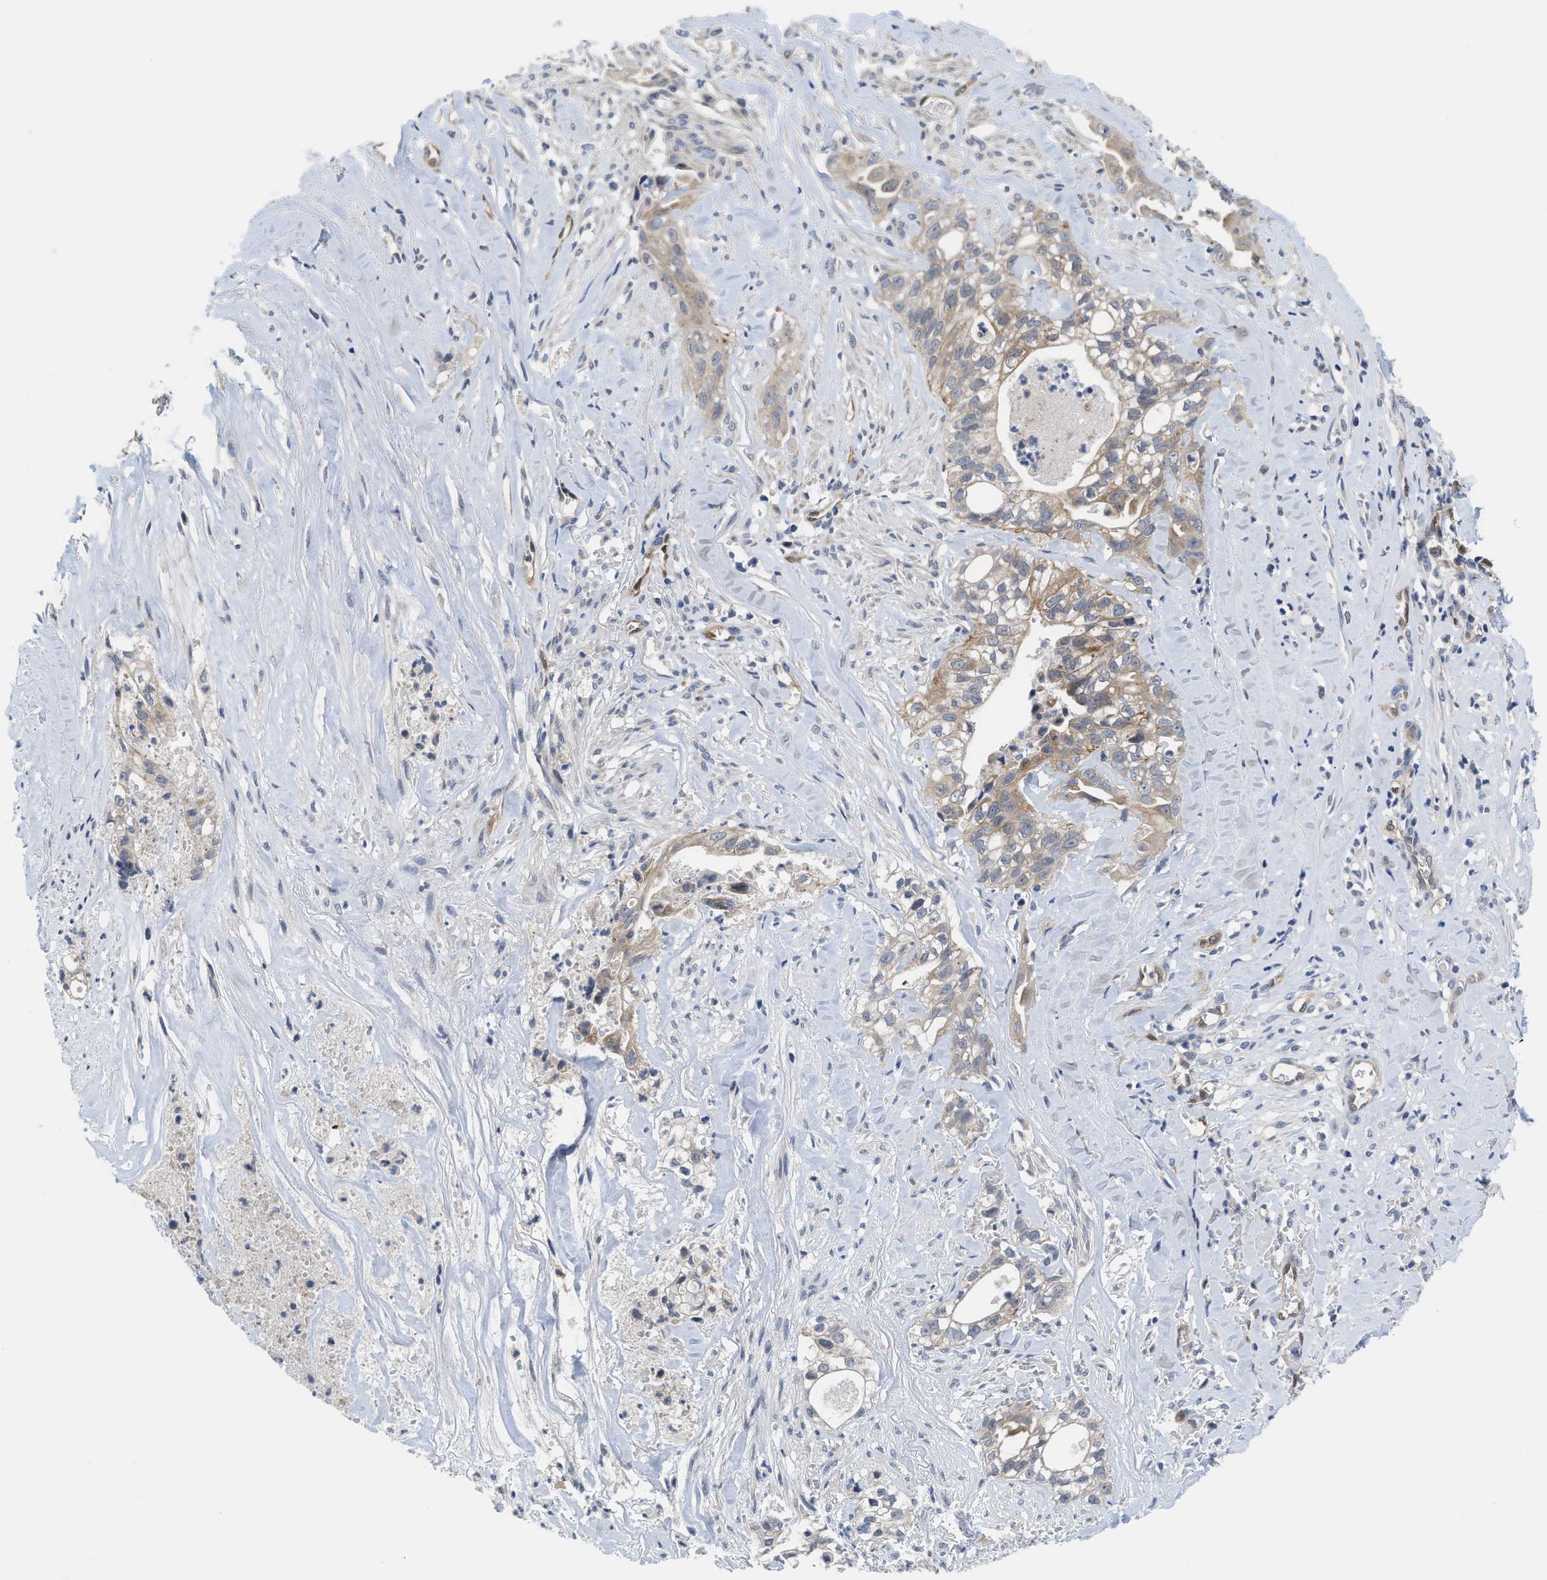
{"staining": {"intensity": "weak", "quantity": ">75%", "location": "cytoplasmic/membranous"}, "tissue": "liver cancer", "cell_type": "Tumor cells", "image_type": "cancer", "snomed": [{"axis": "morphology", "description": "Cholangiocarcinoma"}, {"axis": "topography", "description": "Liver"}], "caption": "Protein staining of liver cancer tissue shows weak cytoplasmic/membranous staining in about >75% of tumor cells. The staining was performed using DAB, with brown indicating positive protein expression. Nuclei are stained blue with hematoxylin.", "gene": "LDAF1", "patient": {"sex": "female", "age": 70}}